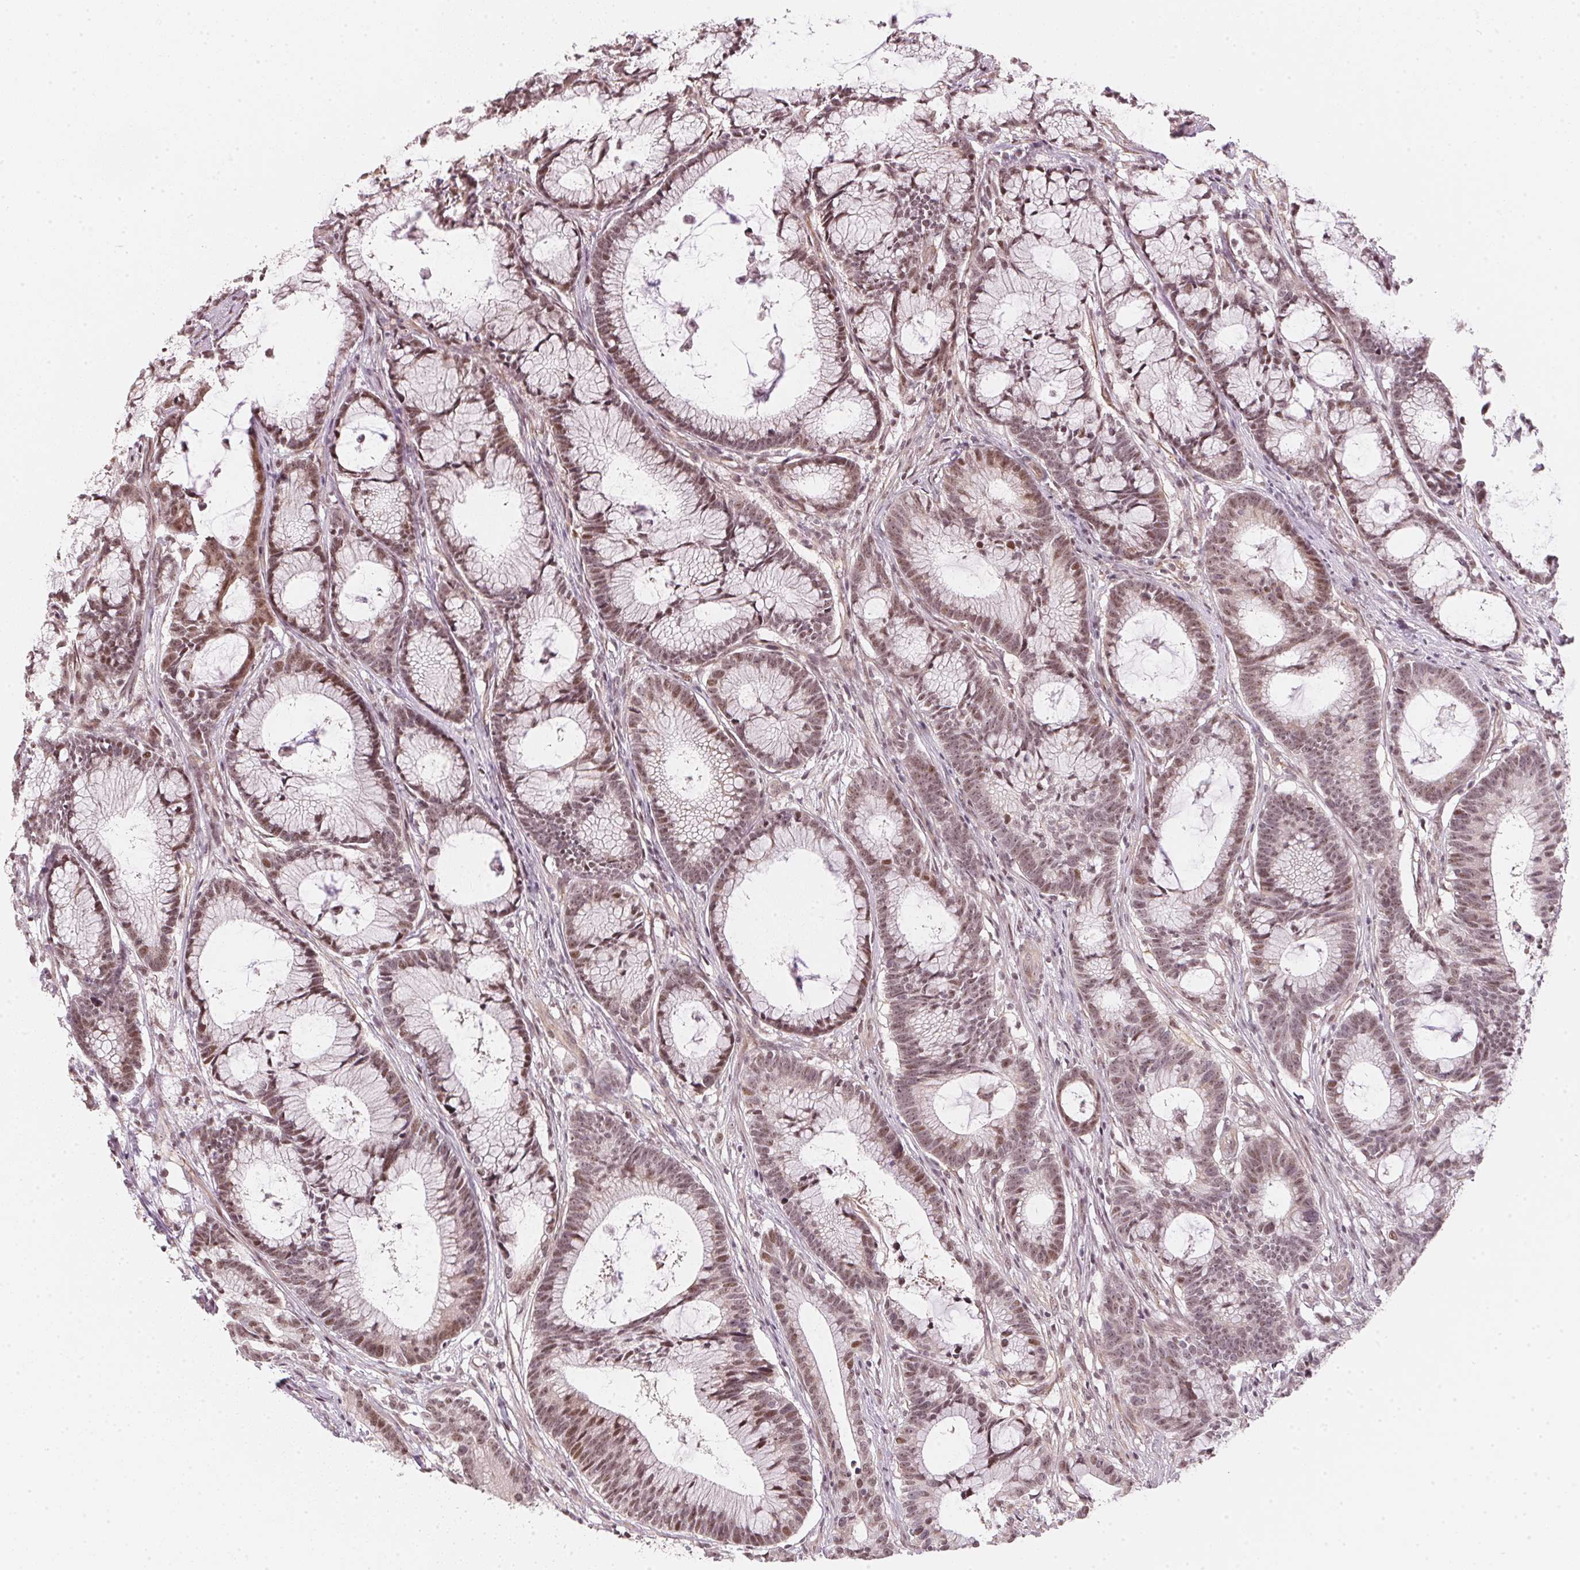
{"staining": {"intensity": "moderate", "quantity": ">75%", "location": "nuclear"}, "tissue": "colorectal cancer", "cell_type": "Tumor cells", "image_type": "cancer", "snomed": [{"axis": "morphology", "description": "Adenocarcinoma, NOS"}, {"axis": "topography", "description": "Colon"}], "caption": "A medium amount of moderate nuclear expression is seen in approximately >75% of tumor cells in colorectal cancer (adenocarcinoma) tissue. Immunohistochemistry stains the protein of interest in brown and the nuclei are stained blue.", "gene": "KAT6A", "patient": {"sex": "female", "age": 78}}